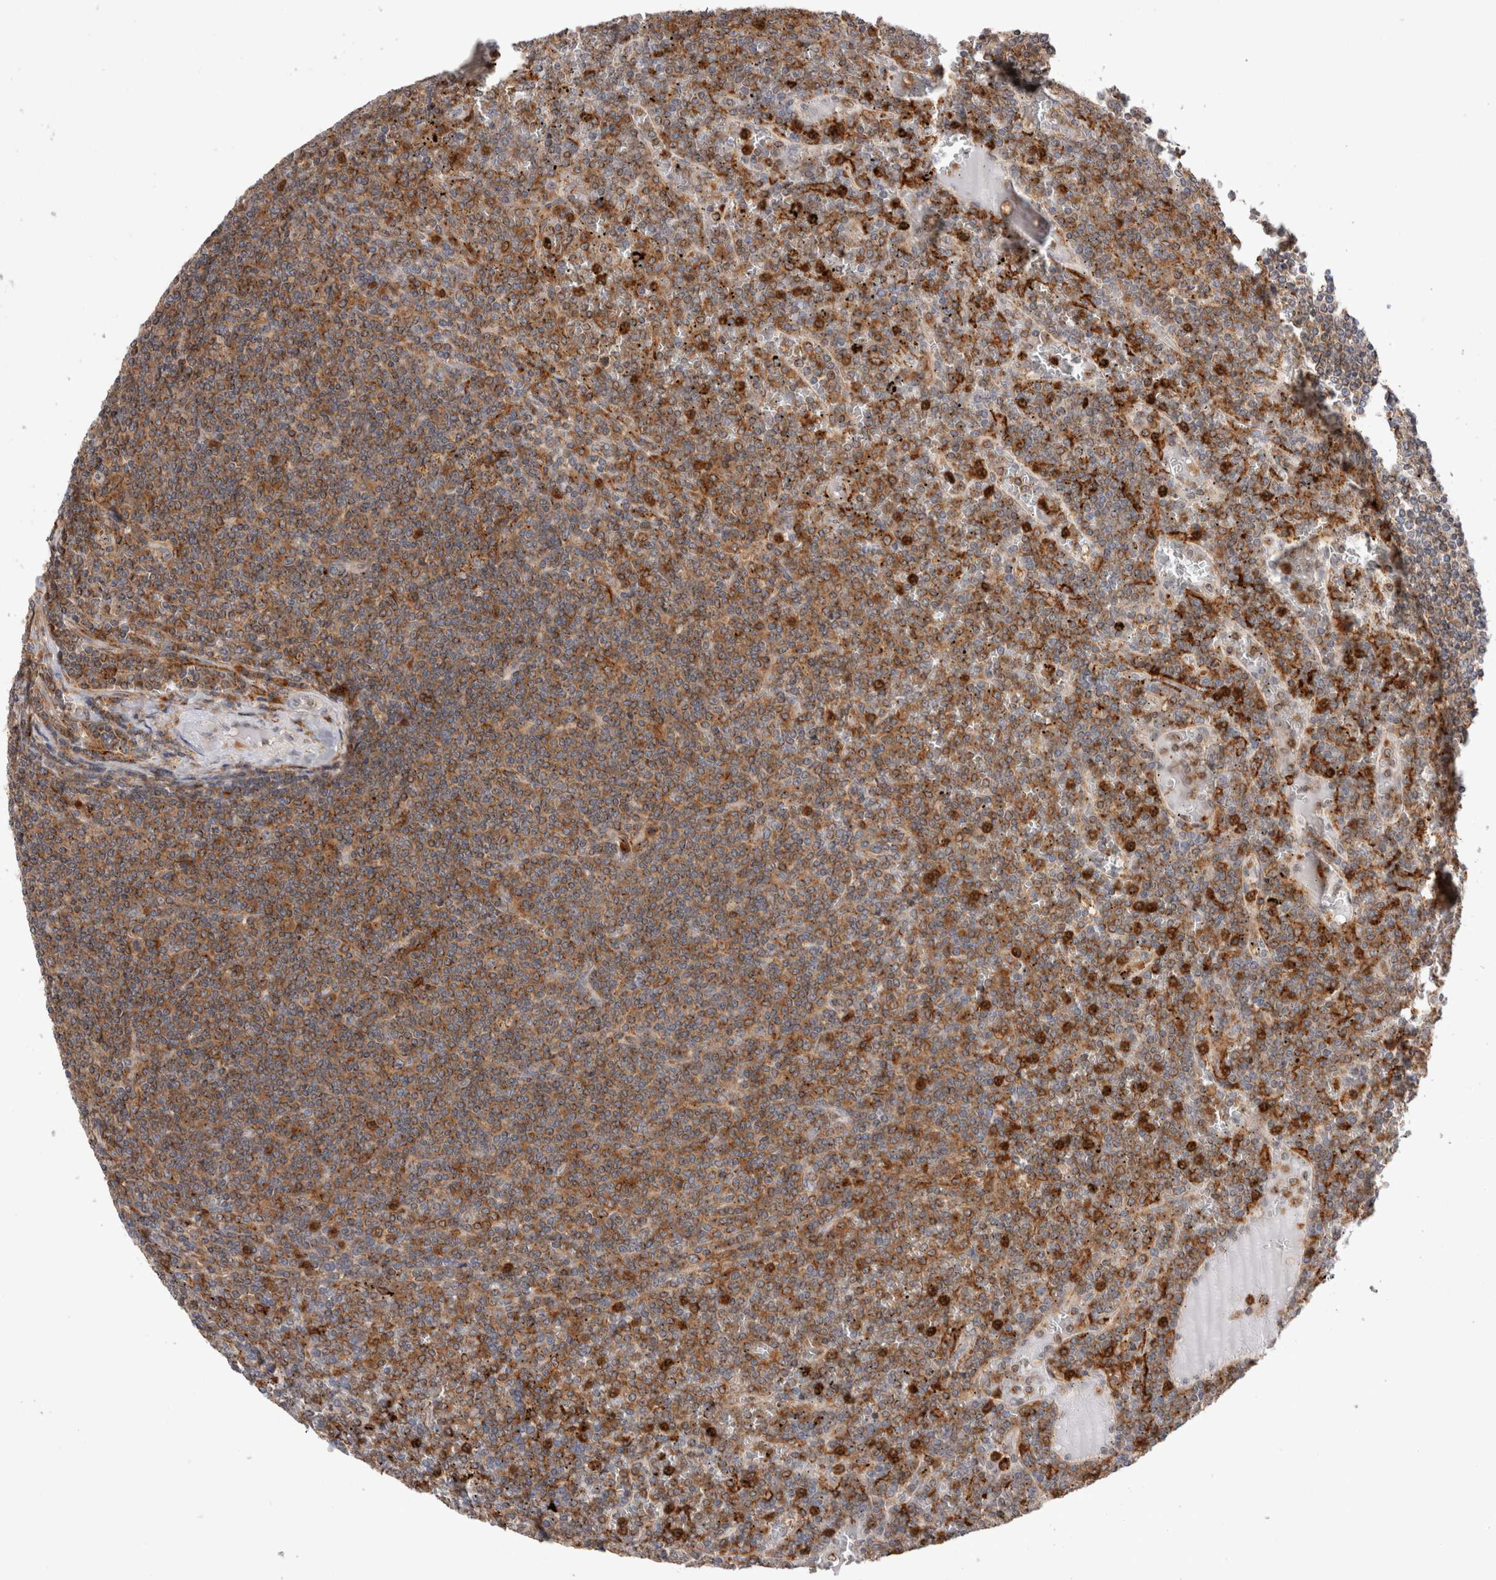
{"staining": {"intensity": "moderate", "quantity": ">75%", "location": "cytoplasmic/membranous"}, "tissue": "lymphoma", "cell_type": "Tumor cells", "image_type": "cancer", "snomed": [{"axis": "morphology", "description": "Malignant lymphoma, non-Hodgkin's type, Low grade"}, {"axis": "topography", "description": "Spleen"}], "caption": "A brown stain highlights moderate cytoplasmic/membranous expression of a protein in human lymphoma tumor cells. The protein is stained brown, and the nuclei are stained in blue (DAB IHC with brightfield microscopy, high magnification).", "gene": "CCDC88B", "patient": {"sex": "female", "age": 19}}